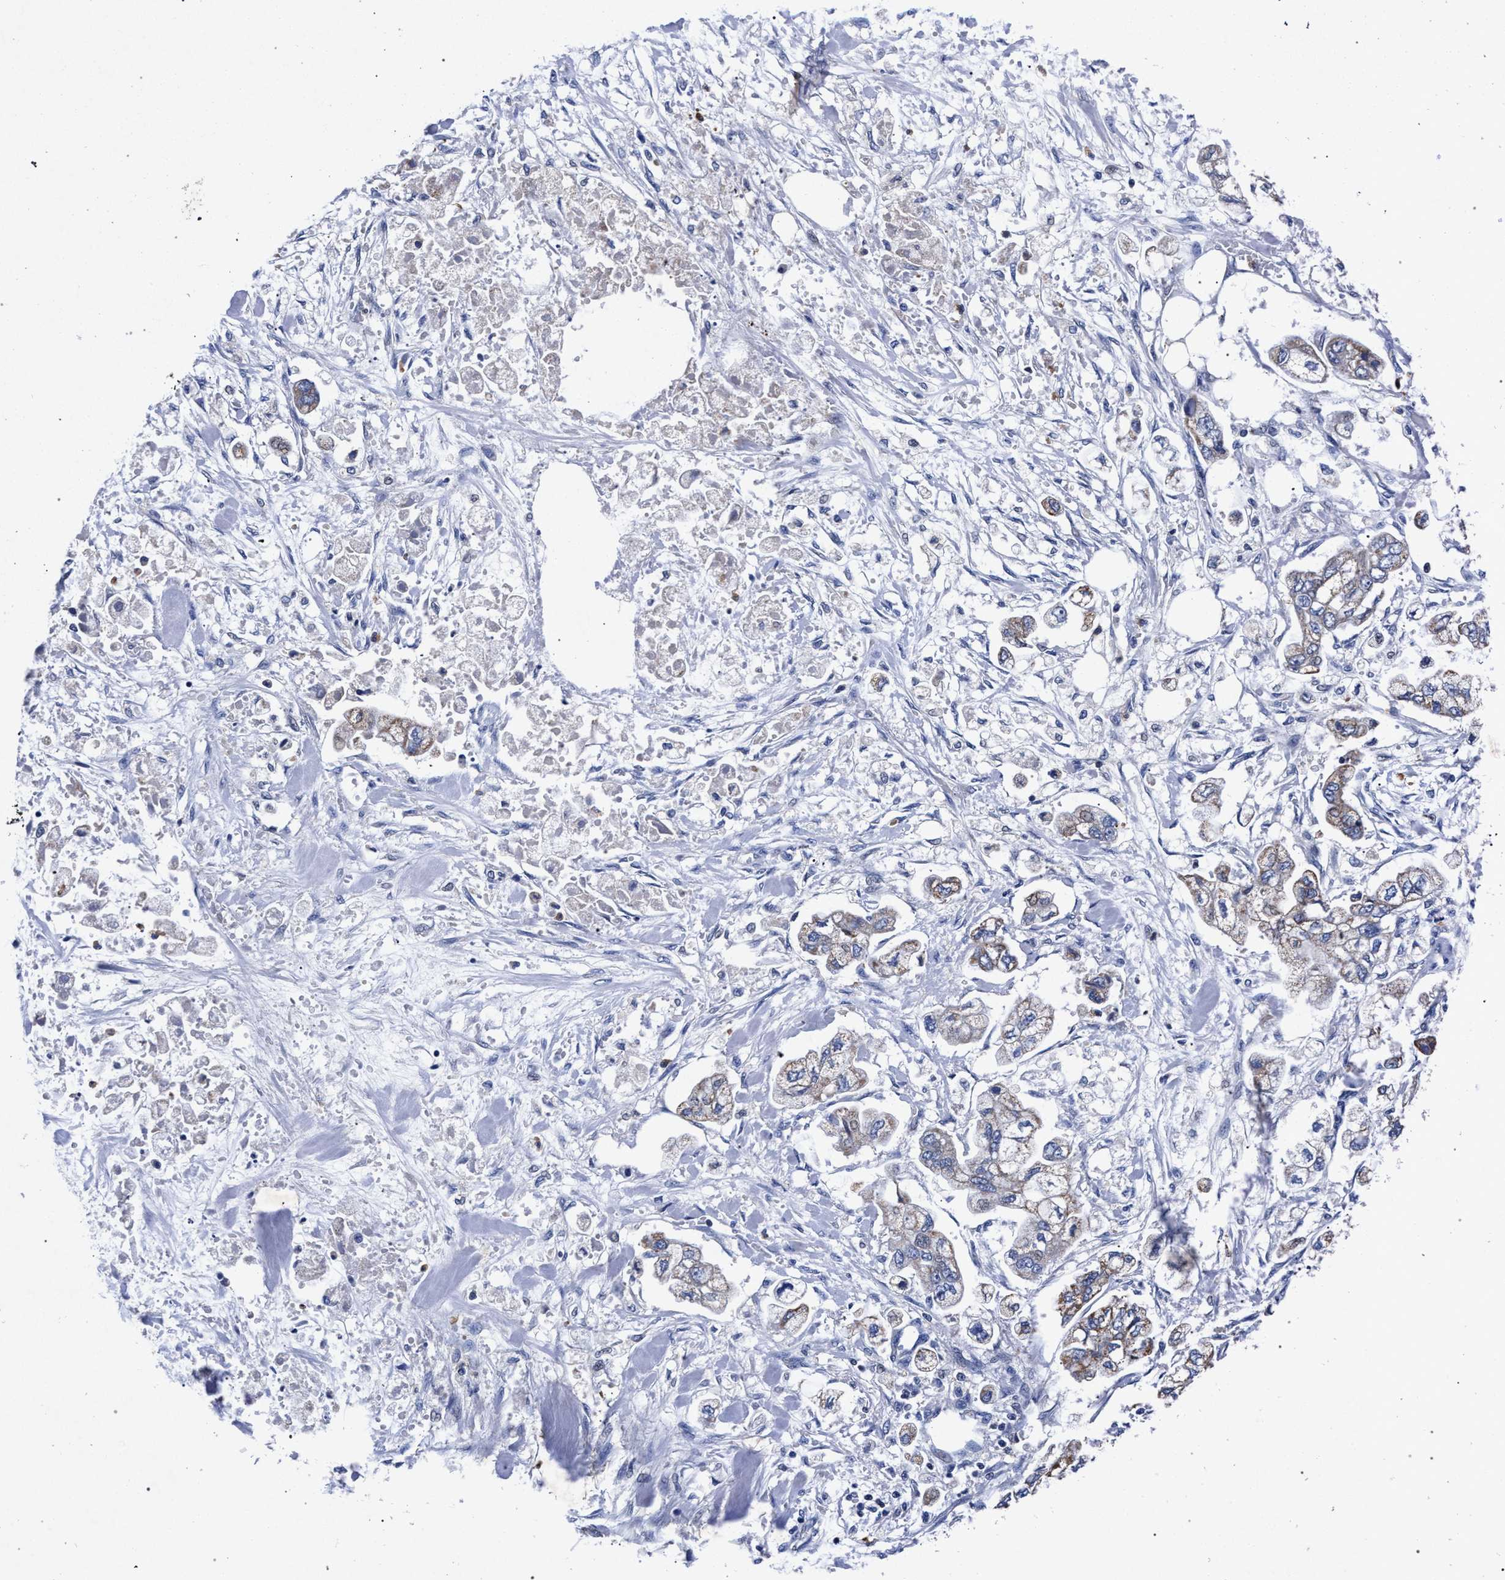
{"staining": {"intensity": "weak", "quantity": ">75%", "location": "cytoplasmic/membranous"}, "tissue": "stomach cancer", "cell_type": "Tumor cells", "image_type": "cancer", "snomed": [{"axis": "morphology", "description": "Normal tissue, NOS"}, {"axis": "morphology", "description": "Adenocarcinoma, NOS"}, {"axis": "topography", "description": "Stomach"}], "caption": "A brown stain labels weak cytoplasmic/membranous expression of a protein in human stomach cancer (adenocarcinoma) tumor cells.", "gene": "HSD17B14", "patient": {"sex": "male", "age": 62}}